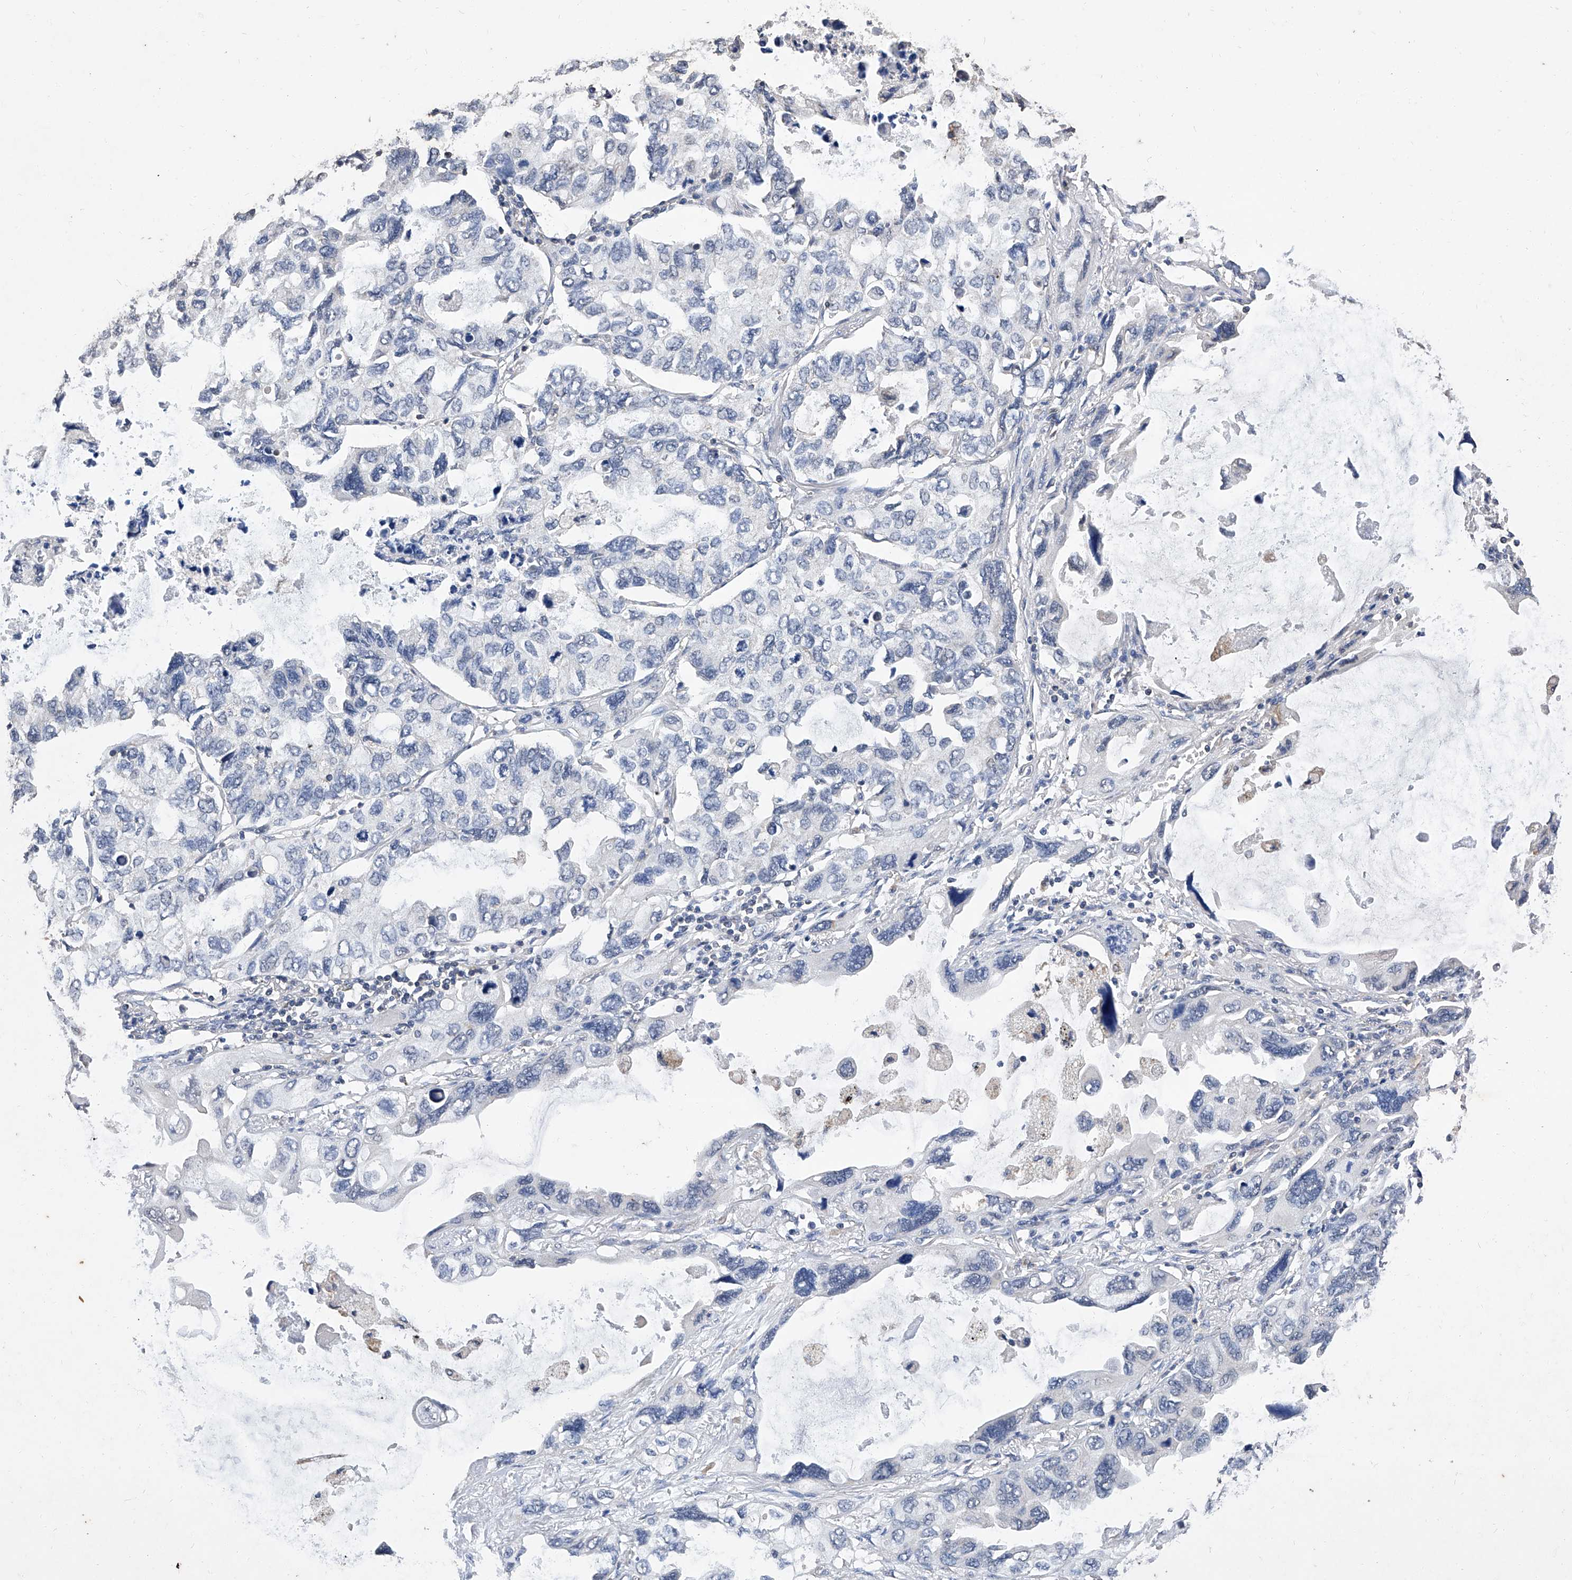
{"staining": {"intensity": "negative", "quantity": "none", "location": "none"}, "tissue": "lung cancer", "cell_type": "Tumor cells", "image_type": "cancer", "snomed": [{"axis": "morphology", "description": "Squamous cell carcinoma, NOS"}, {"axis": "topography", "description": "Lung"}], "caption": "Tumor cells are negative for brown protein staining in lung squamous cell carcinoma.", "gene": "GPT", "patient": {"sex": "female", "age": 73}}